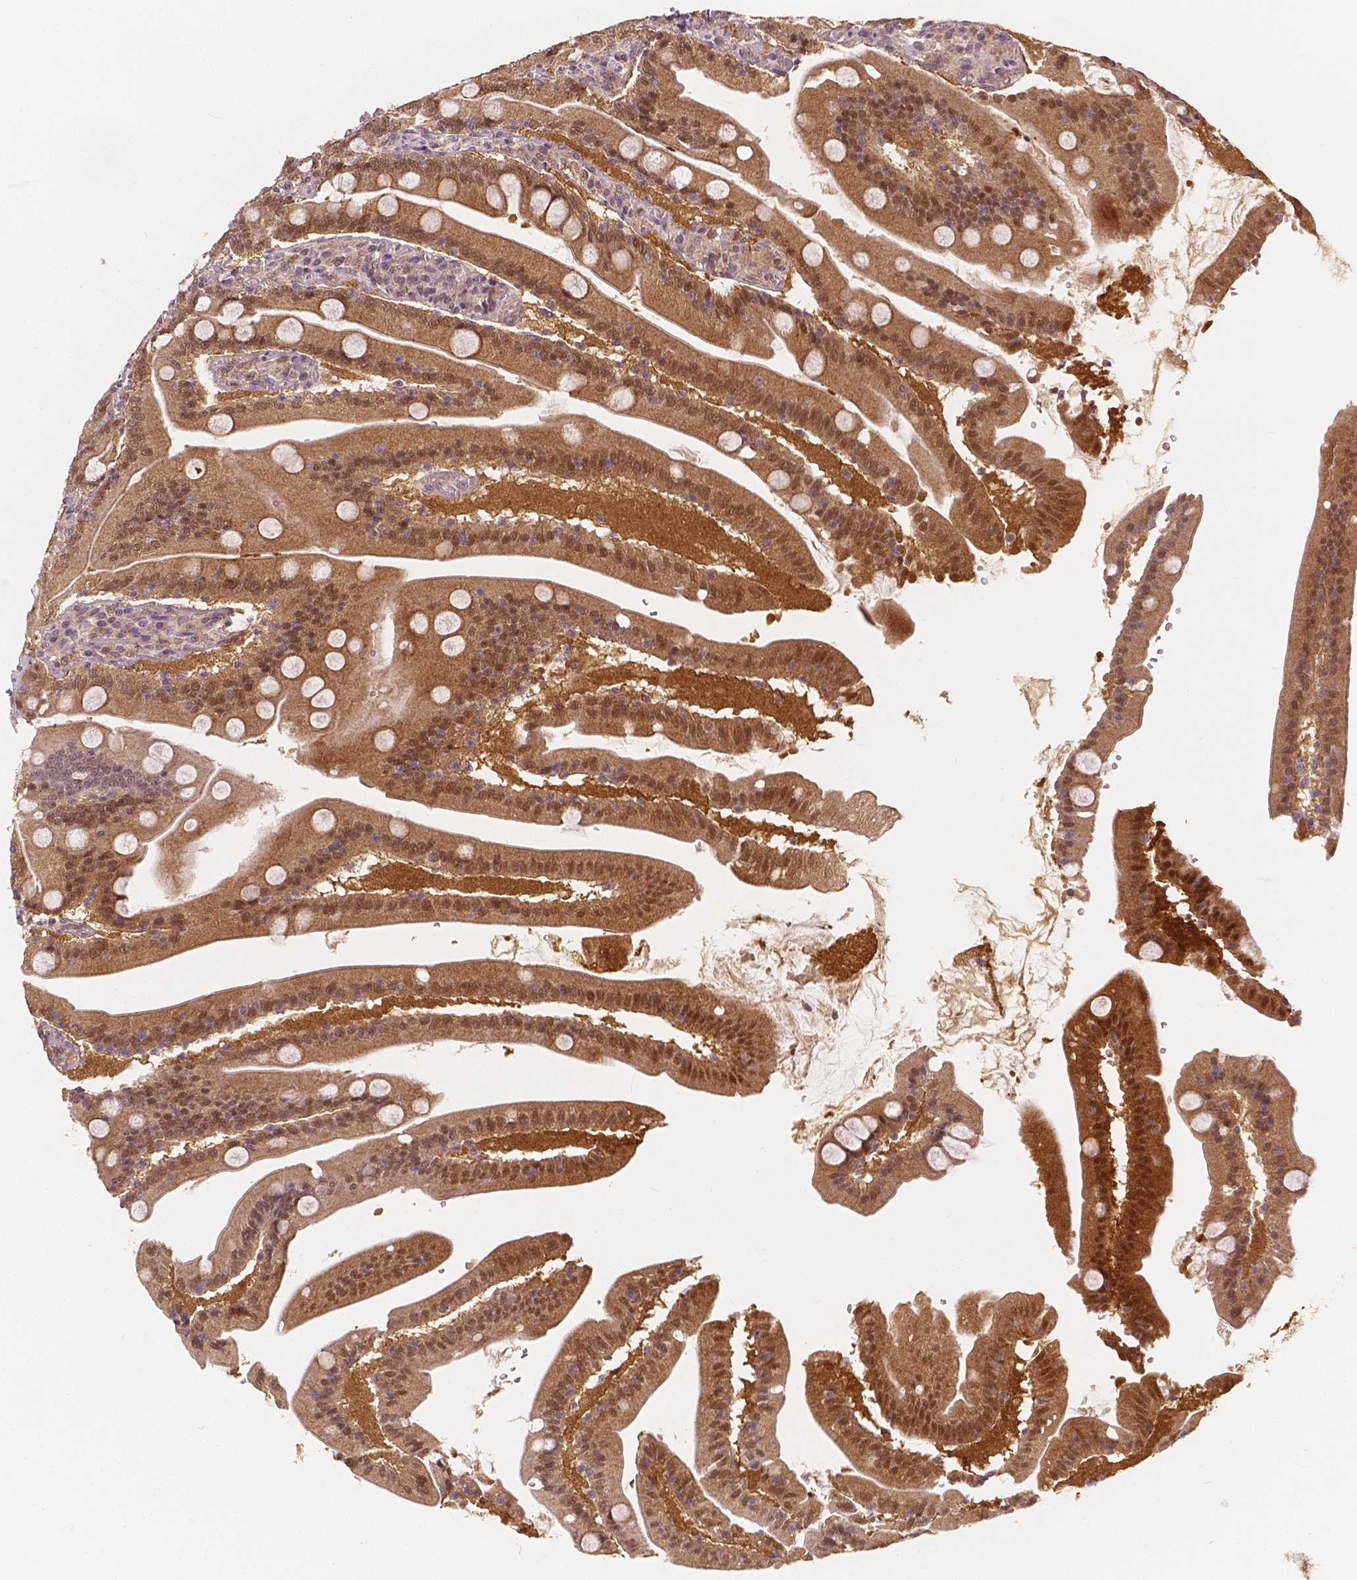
{"staining": {"intensity": "moderate", "quantity": ">75%", "location": "cytoplasmic/membranous,nuclear"}, "tissue": "small intestine", "cell_type": "Glandular cells", "image_type": "normal", "snomed": [{"axis": "morphology", "description": "Normal tissue, NOS"}, {"axis": "topography", "description": "Small intestine"}], "caption": "Small intestine stained with DAB immunohistochemistry (IHC) reveals medium levels of moderate cytoplasmic/membranous,nuclear expression in about >75% of glandular cells. (DAB = brown stain, brightfield microscopy at high magnification).", "gene": "NAPRT", "patient": {"sex": "male", "age": 37}}